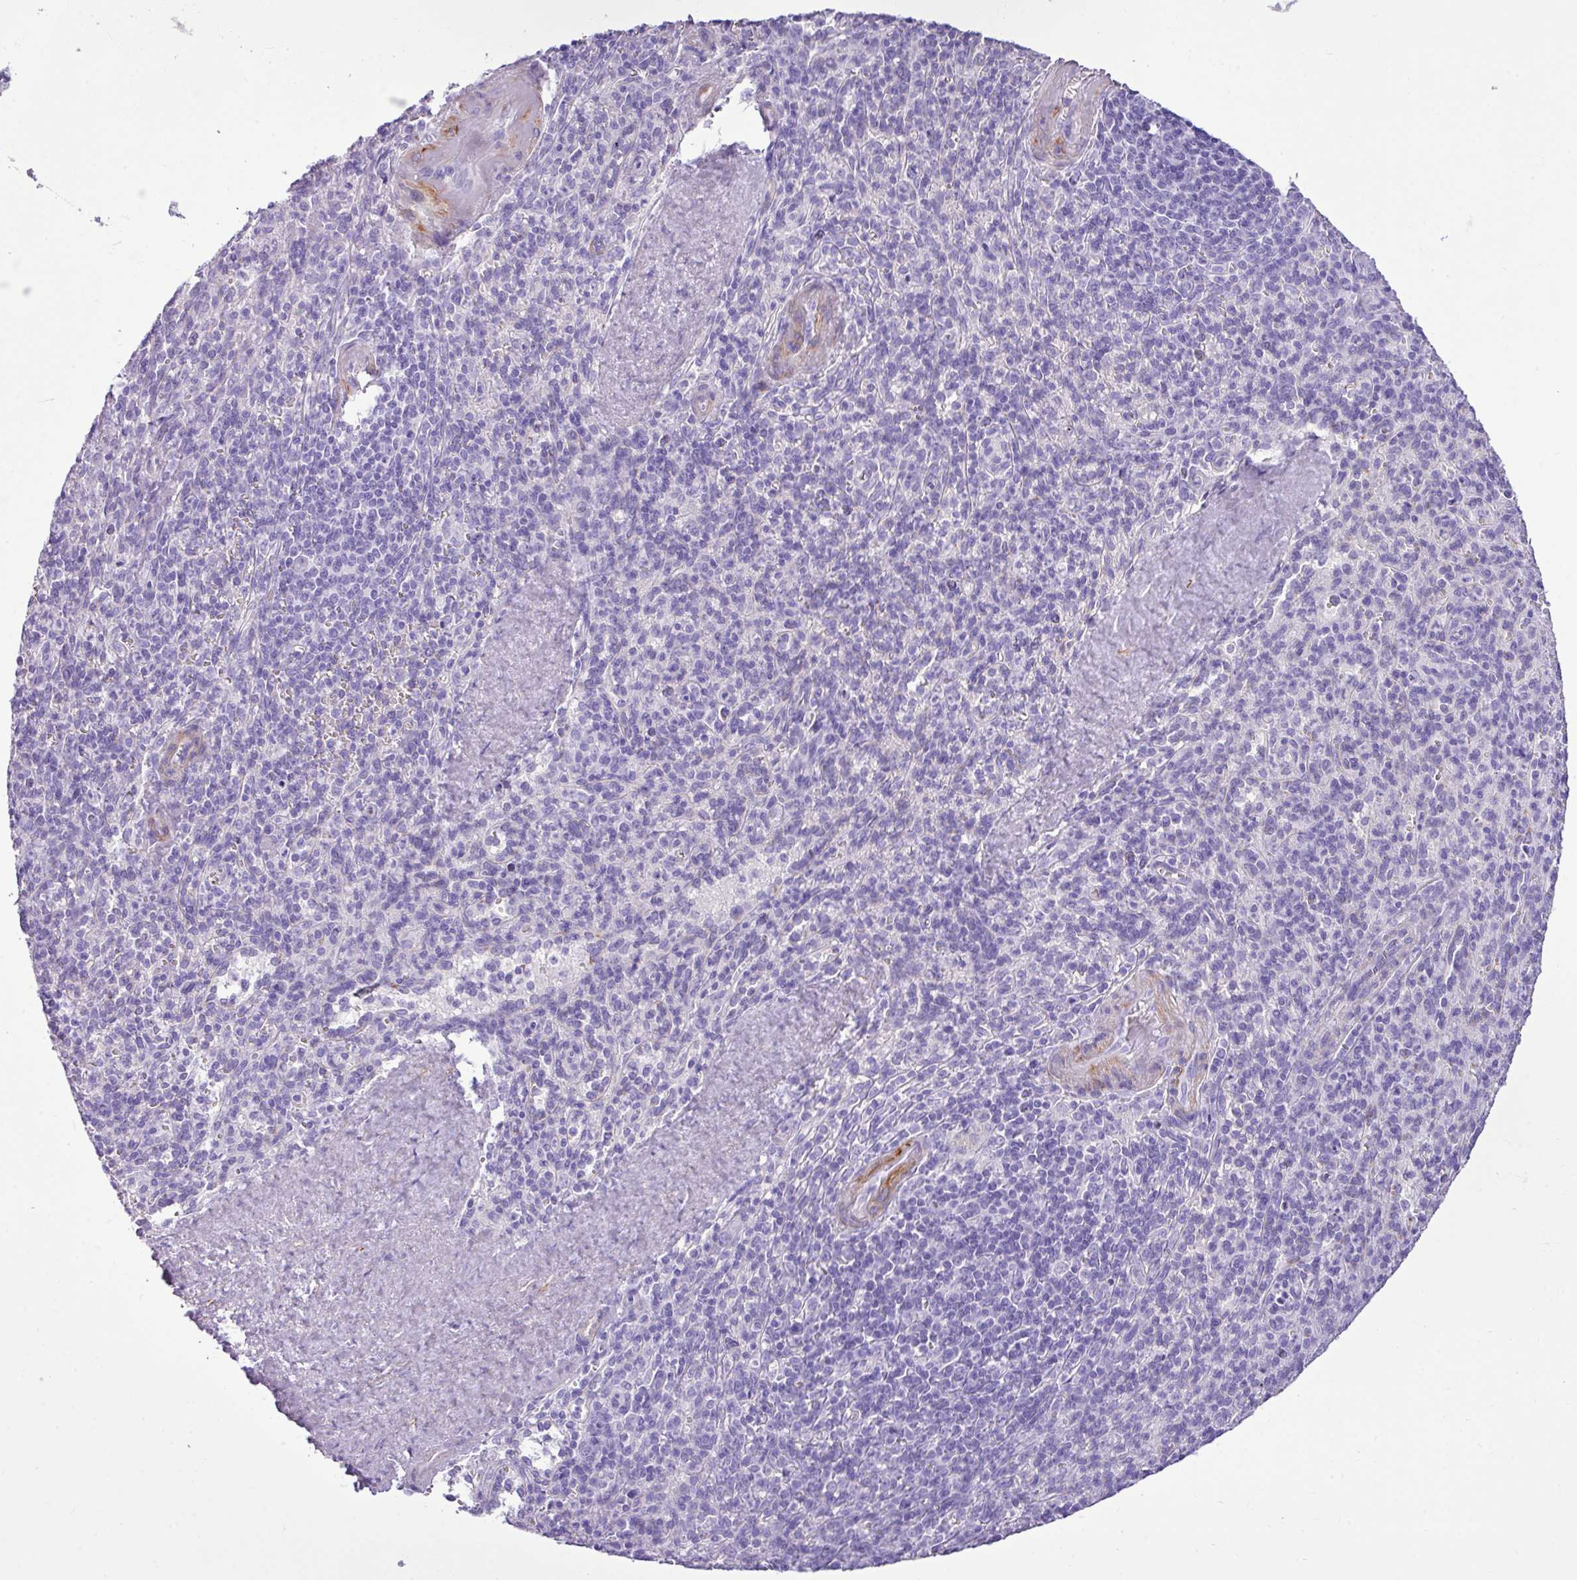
{"staining": {"intensity": "negative", "quantity": "none", "location": "none"}, "tissue": "spleen", "cell_type": "Cells in red pulp", "image_type": "normal", "snomed": [{"axis": "morphology", "description": "Normal tissue, NOS"}, {"axis": "topography", "description": "Spleen"}], "caption": "High magnification brightfield microscopy of benign spleen stained with DAB (brown) and counterstained with hematoxylin (blue): cells in red pulp show no significant staining.", "gene": "ZSCAN5A", "patient": {"sex": "female", "age": 70}}